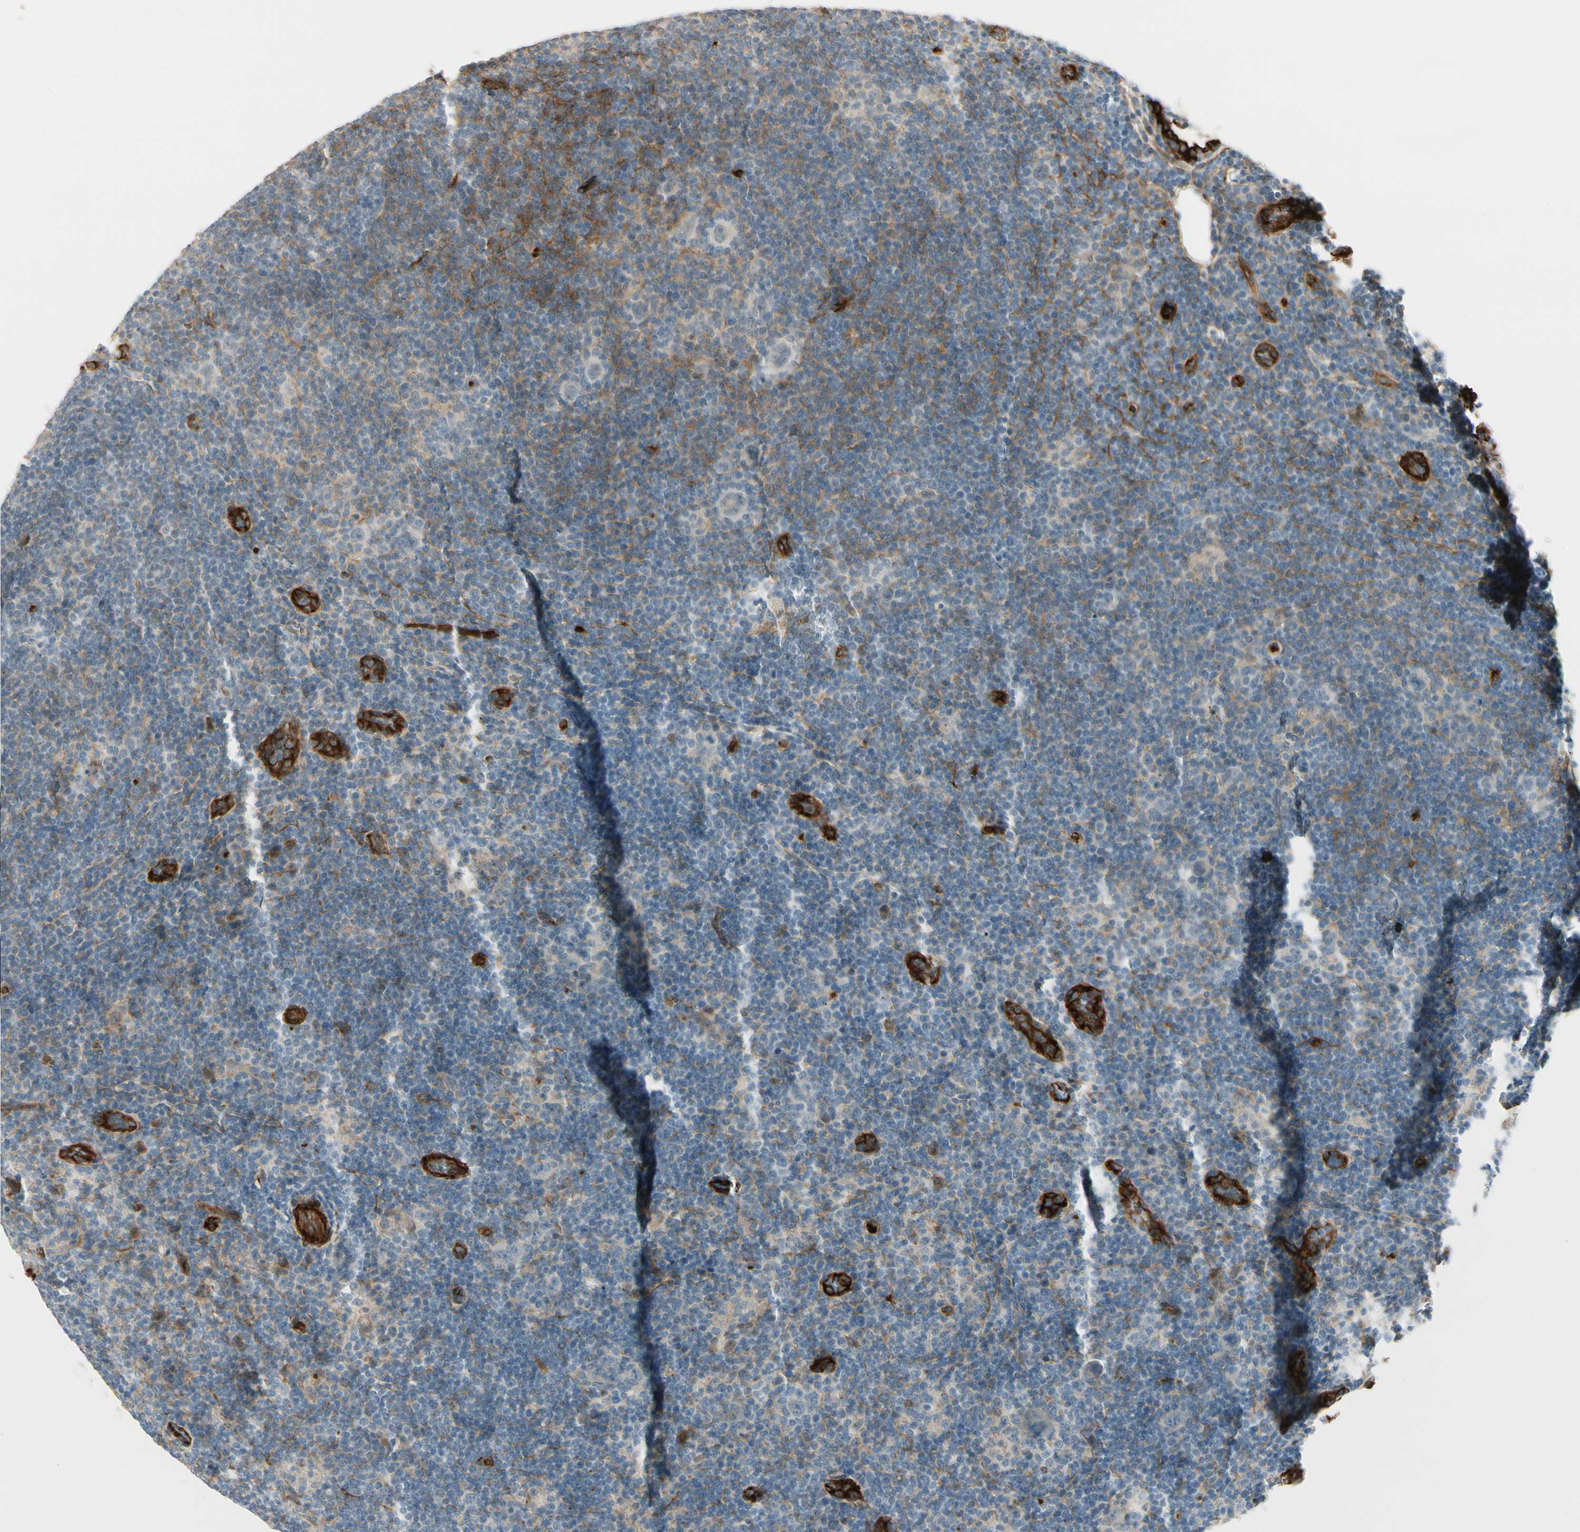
{"staining": {"intensity": "negative", "quantity": "none", "location": "none"}, "tissue": "lymphoma", "cell_type": "Tumor cells", "image_type": "cancer", "snomed": [{"axis": "morphology", "description": "Hodgkin's disease, NOS"}, {"axis": "topography", "description": "Lymph node"}], "caption": "Protein analysis of Hodgkin's disease demonstrates no significant staining in tumor cells.", "gene": "MCAM", "patient": {"sex": "female", "age": 57}}